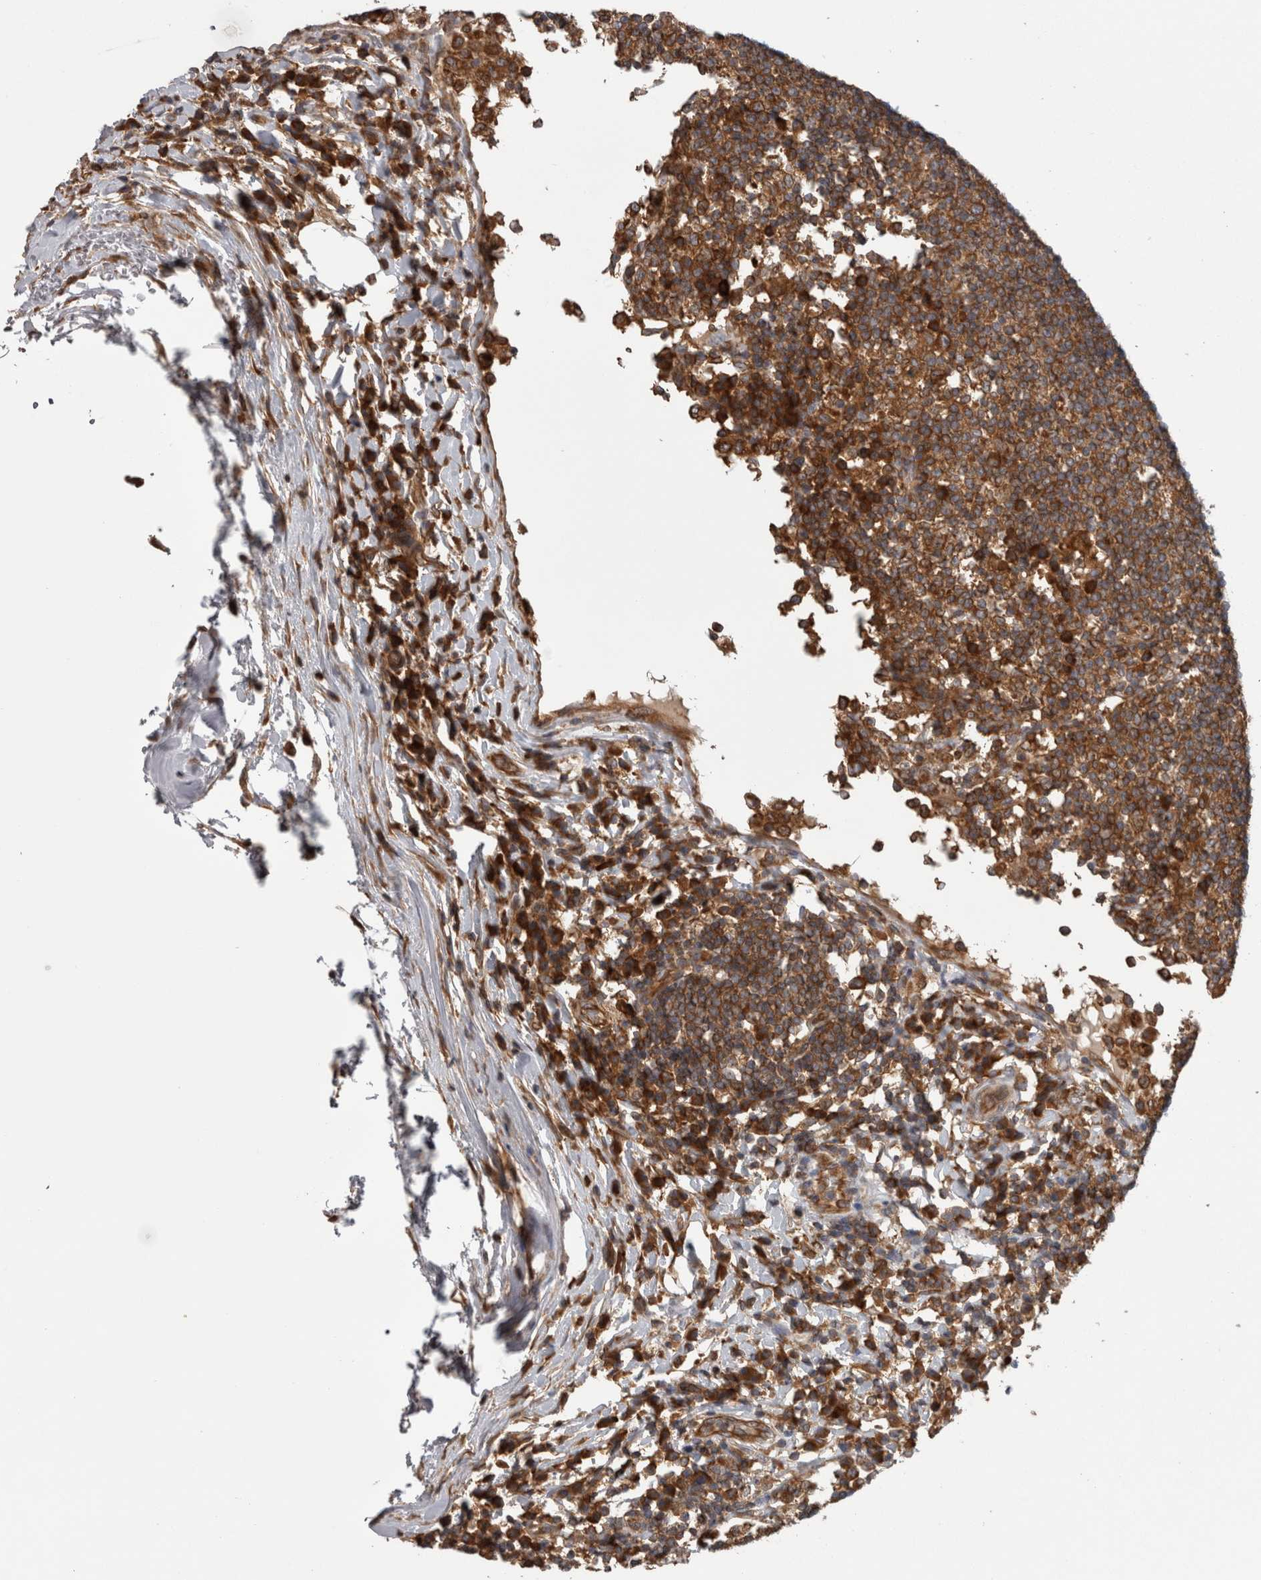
{"staining": {"intensity": "strong", "quantity": ">75%", "location": "cytoplasmic/membranous"}, "tissue": "lymph node", "cell_type": "Germinal center cells", "image_type": "normal", "snomed": [{"axis": "morphology", "description": "Normal tissue, NOS"}, {"axis": "topography", "description": "Lymph node"}], "caption": "Immunohistochemistry (IHC) micrograph of benign lymph node stained for a protein (brown), which shows high levels of strong cytoplasmic/membranous expression in about >75% of germinal center cells.", "gene": "SMCR8", "patient": {"sex": "female", "age": 53}}